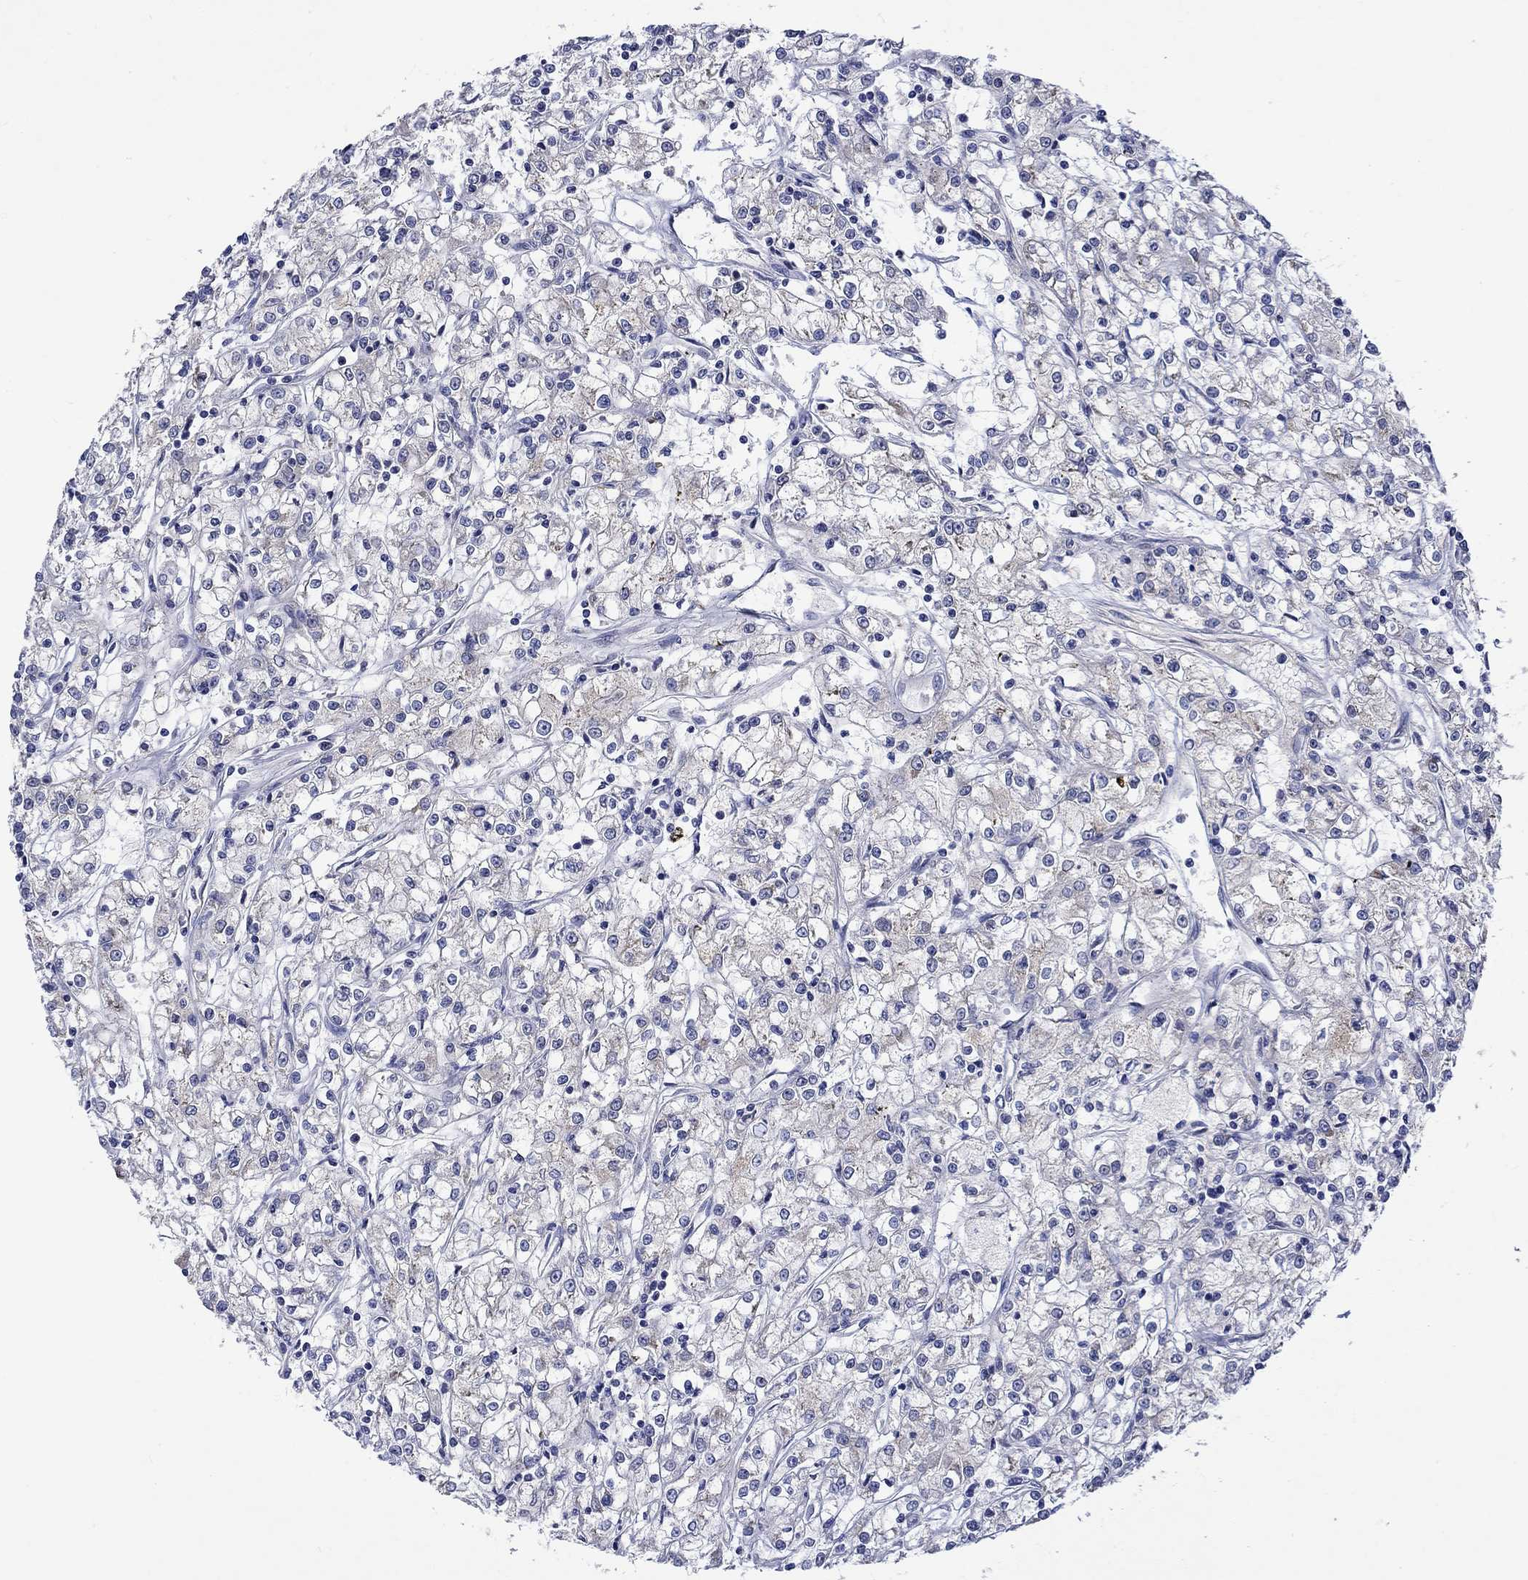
{"staining": {"intensity": "negative", "quantity": "none", "location": "none"}, "tissue": "renal cancer", "cell_type": "Tumor cells", "image_type": "cancer", "snomed": [{"axis": "morphology", "description": "Adenocarcinoma, NOS"}, {"axis": "topography", "description": "Kidney"}], "caption": "The image shows no significant staining in tumor cells of adenocarcinoma (renal).", "gene": "DDX3Y", "patient": {"sex": "female", "age": 59}}